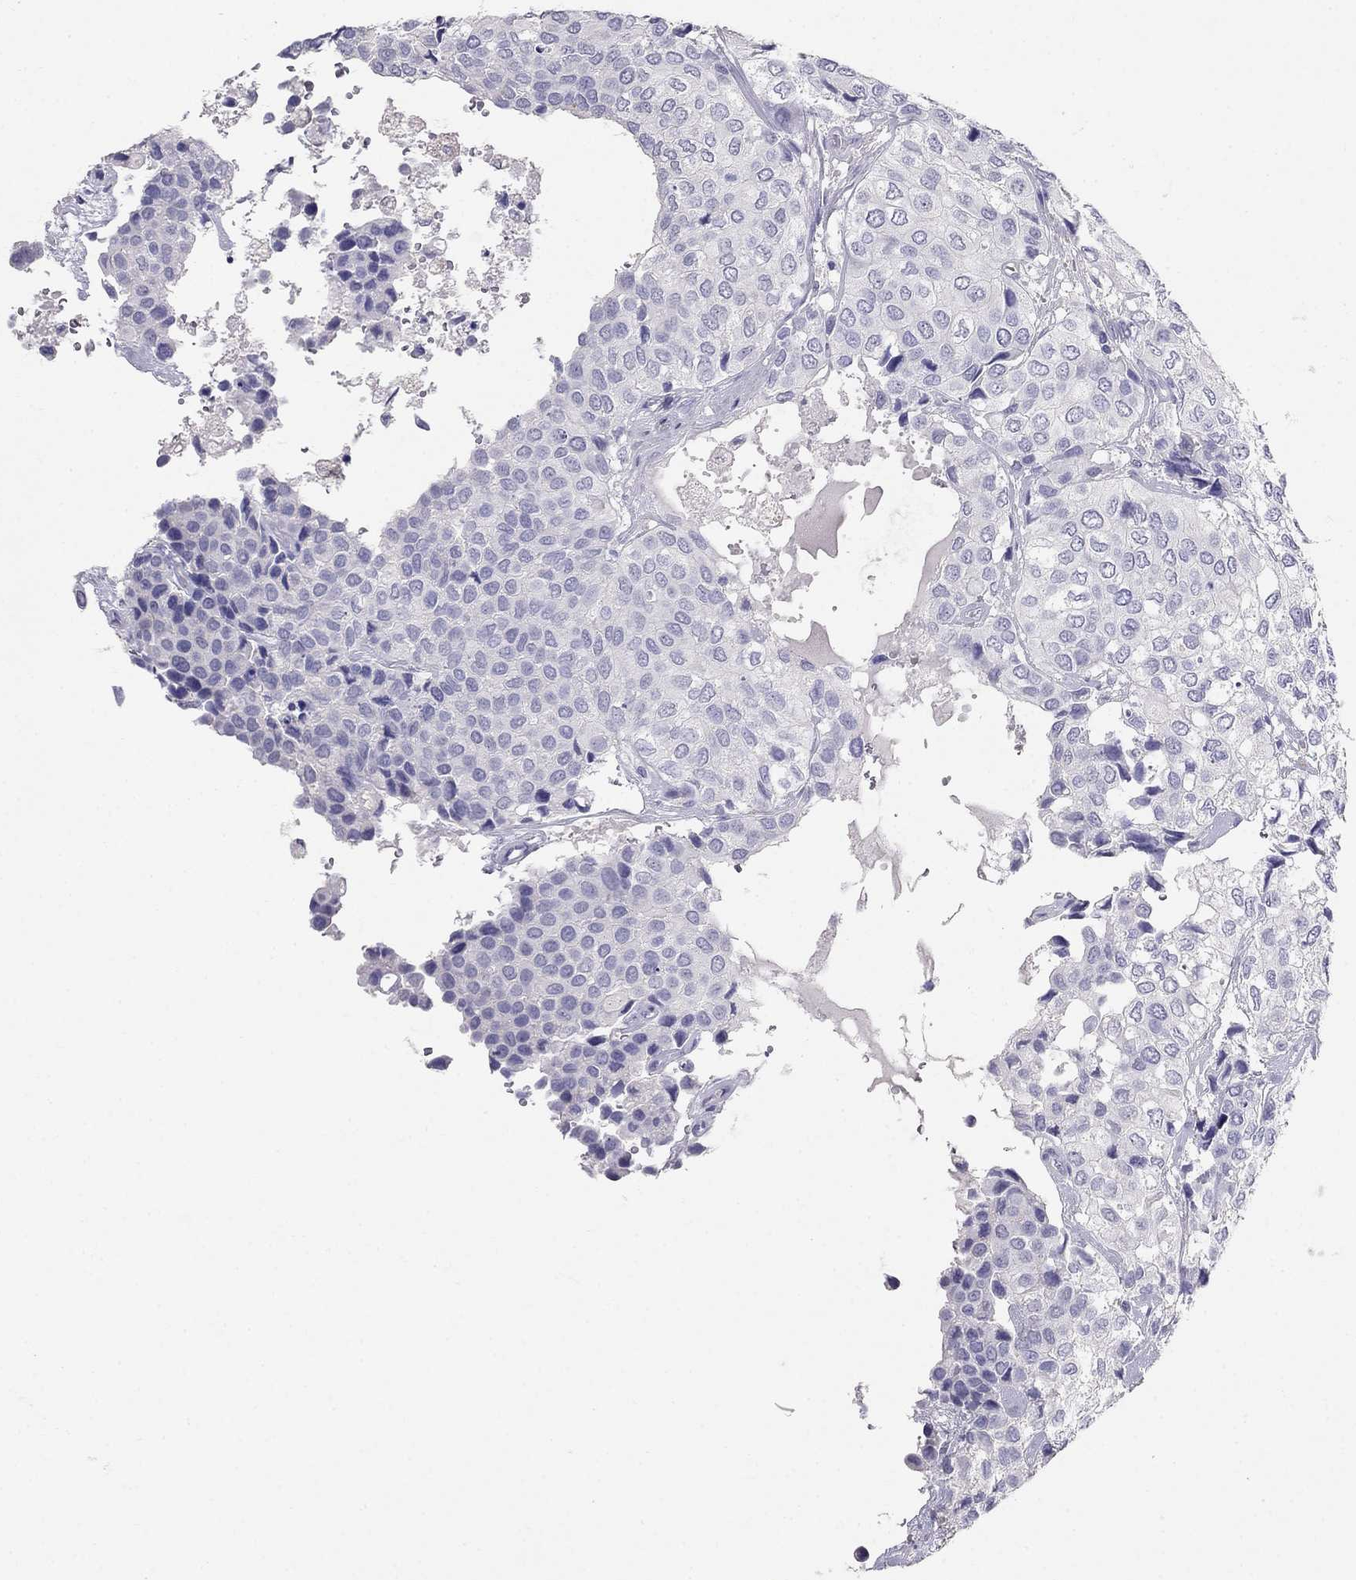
{"staining": {"intensity": "negative", "quantity": "none", "location": "none"}, "tissue": "urothelial cancer", "cell_type": "Tumor cells", "image_type": "cancer", "snomed": [{"axis": "morphology", "description": "Urothelial carcinoma, High grade"}, {"axis": "topography", "description": "Urinary bladder"}], "caption": "Tumor cells are negative for brown protein staining in urothelial cancer.", "gene": "LY6H", "patient": {"sex": "male", "age": 73}}